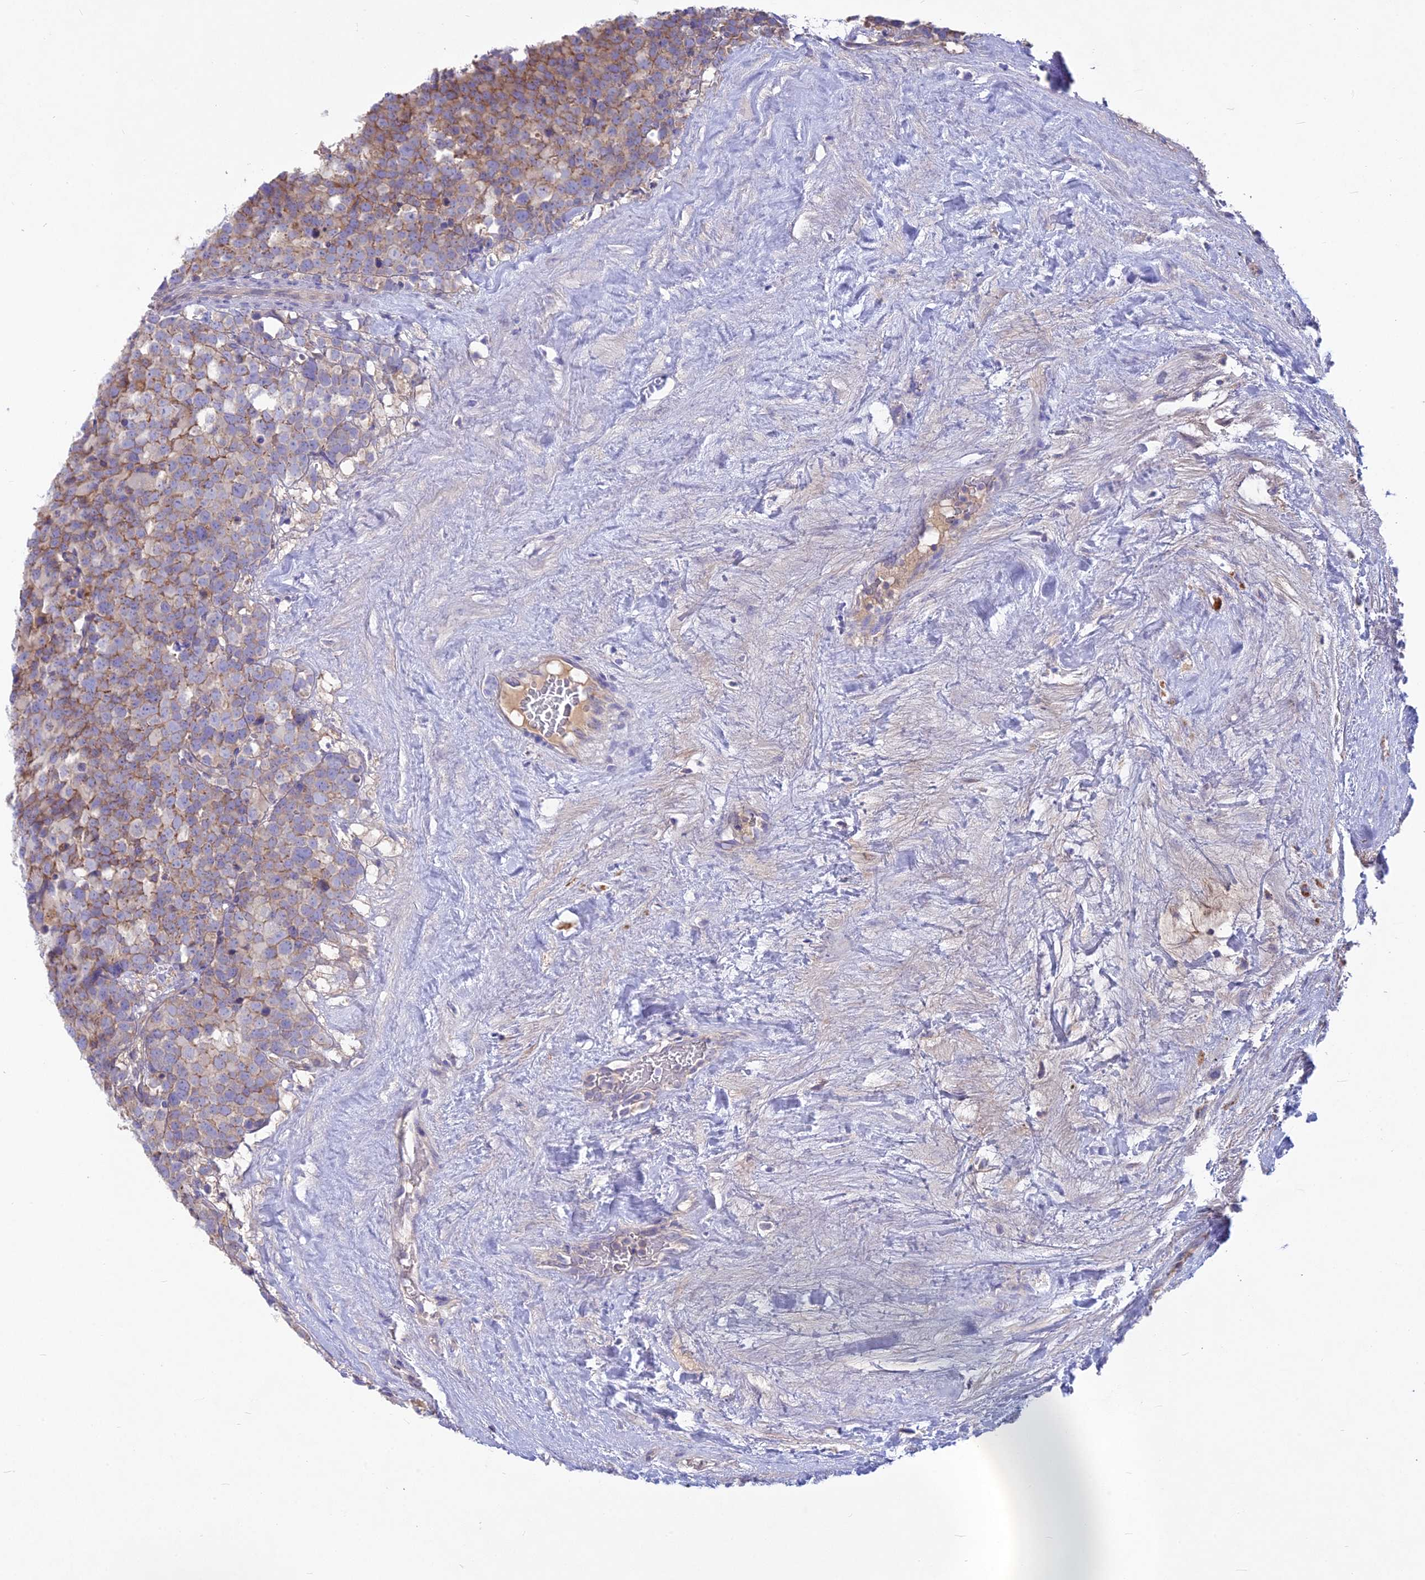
{"staining": {"intensity": "moderate", "quantity": "25%-75%", "location": "cytoplasmic/membranous"}, "tissue": "testis cancer", "cell_type": "Tumor cells", "image_type": "cancer", "snomed": [{"axis": "morphology", "description": "Seminoma, NOS"}, {"axis": "topography", "description": "Testis"}], "caption": "Human seminoma (testis) stained with a brown dye shows moderate cytoplasmic/membranous positive expression in approximately 25%-75% of tumor cells.", "gene": "PZP", "patient": {"sex": "male", "age": 71}}